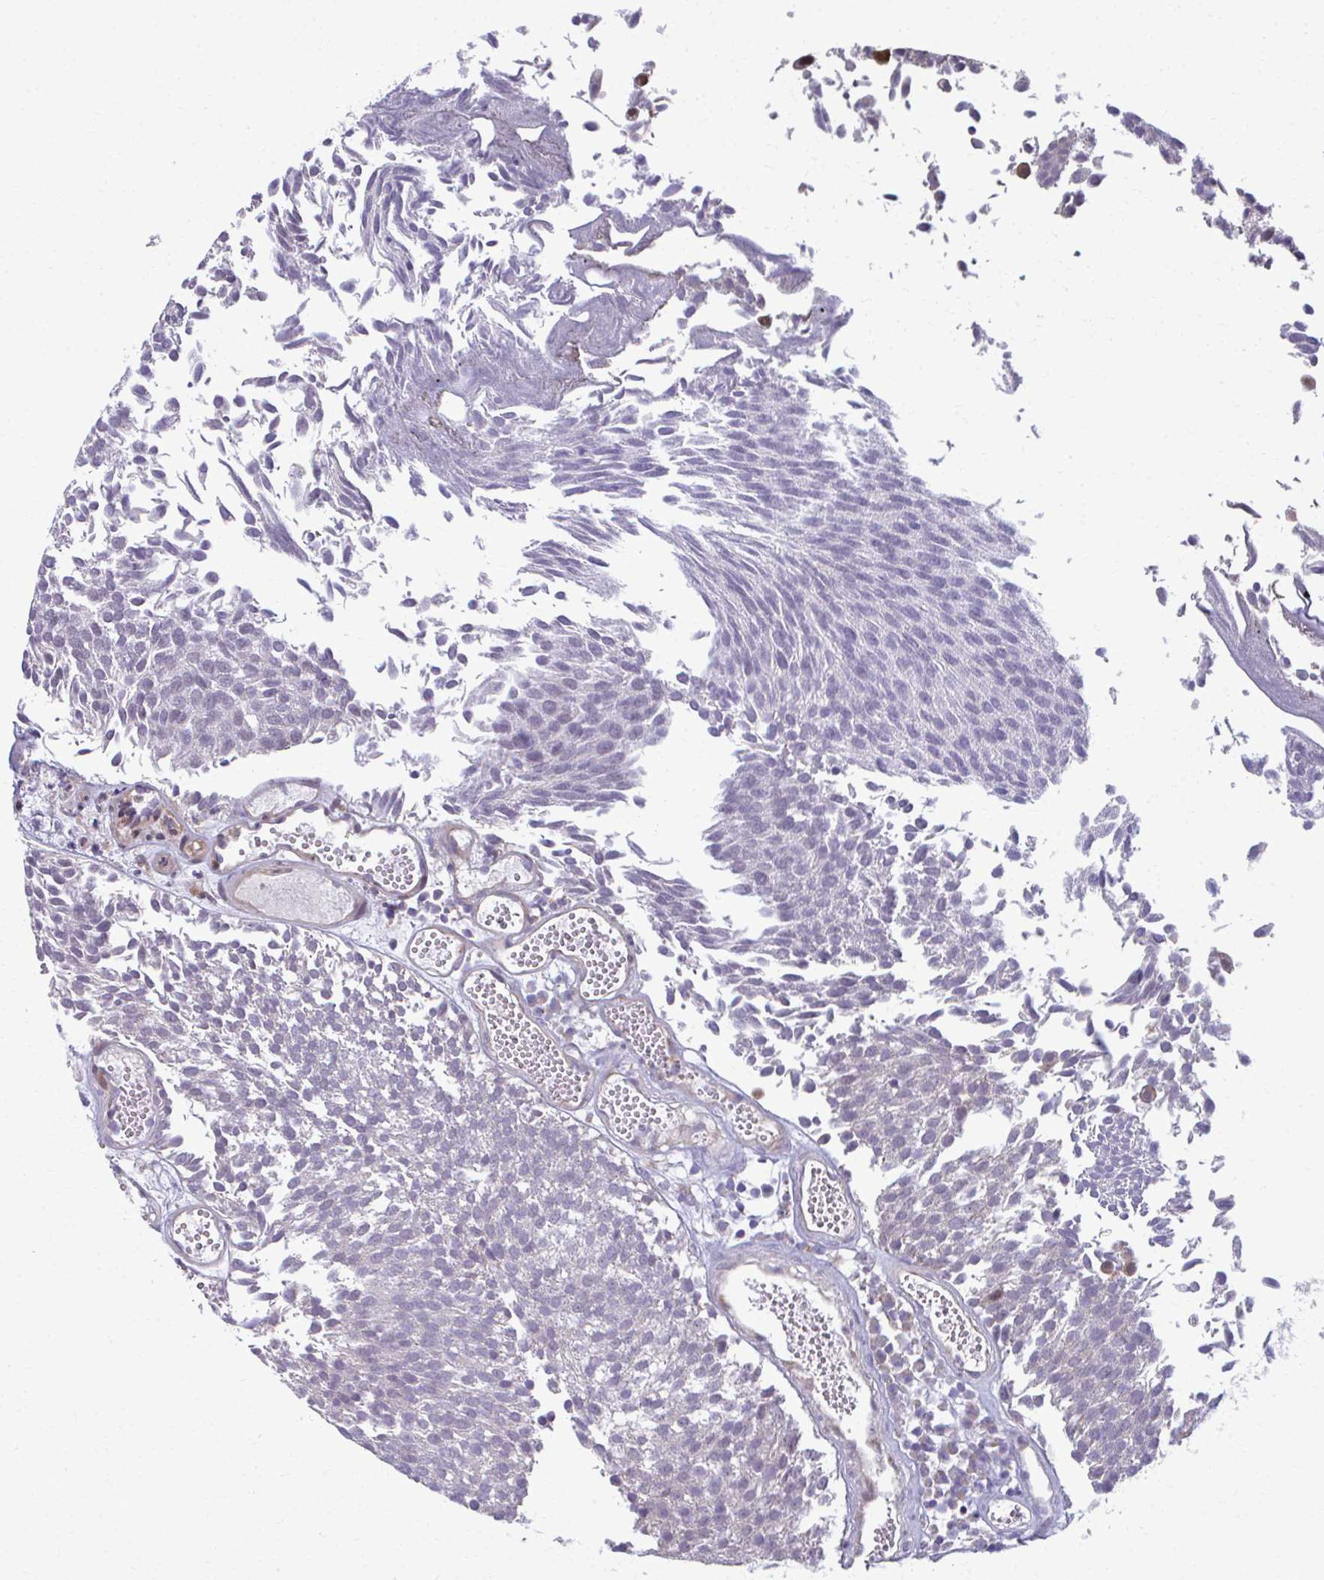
{"staining": {"intensity": "negative", "quantity": "none", "location": "none"}, "tissue": "urothelial cancer", "cell_type": "Tumor cells", "image_type": "cancer", "snomed": [{"axis": "morphology", "description": "Urothelial carcinoma, Low grade"}, {"axis": "topography", "description": "Urinary bladder"}], "caption": "Immunohistochemistry micrograph of neoplastic tissue: urothelial cancer stained with DAB (3,3'-diaminobenzidine) displays no significant protein expression in tumor cells.", "gene": "MAF1", "patient": {"sex": "female", "age": 79}}